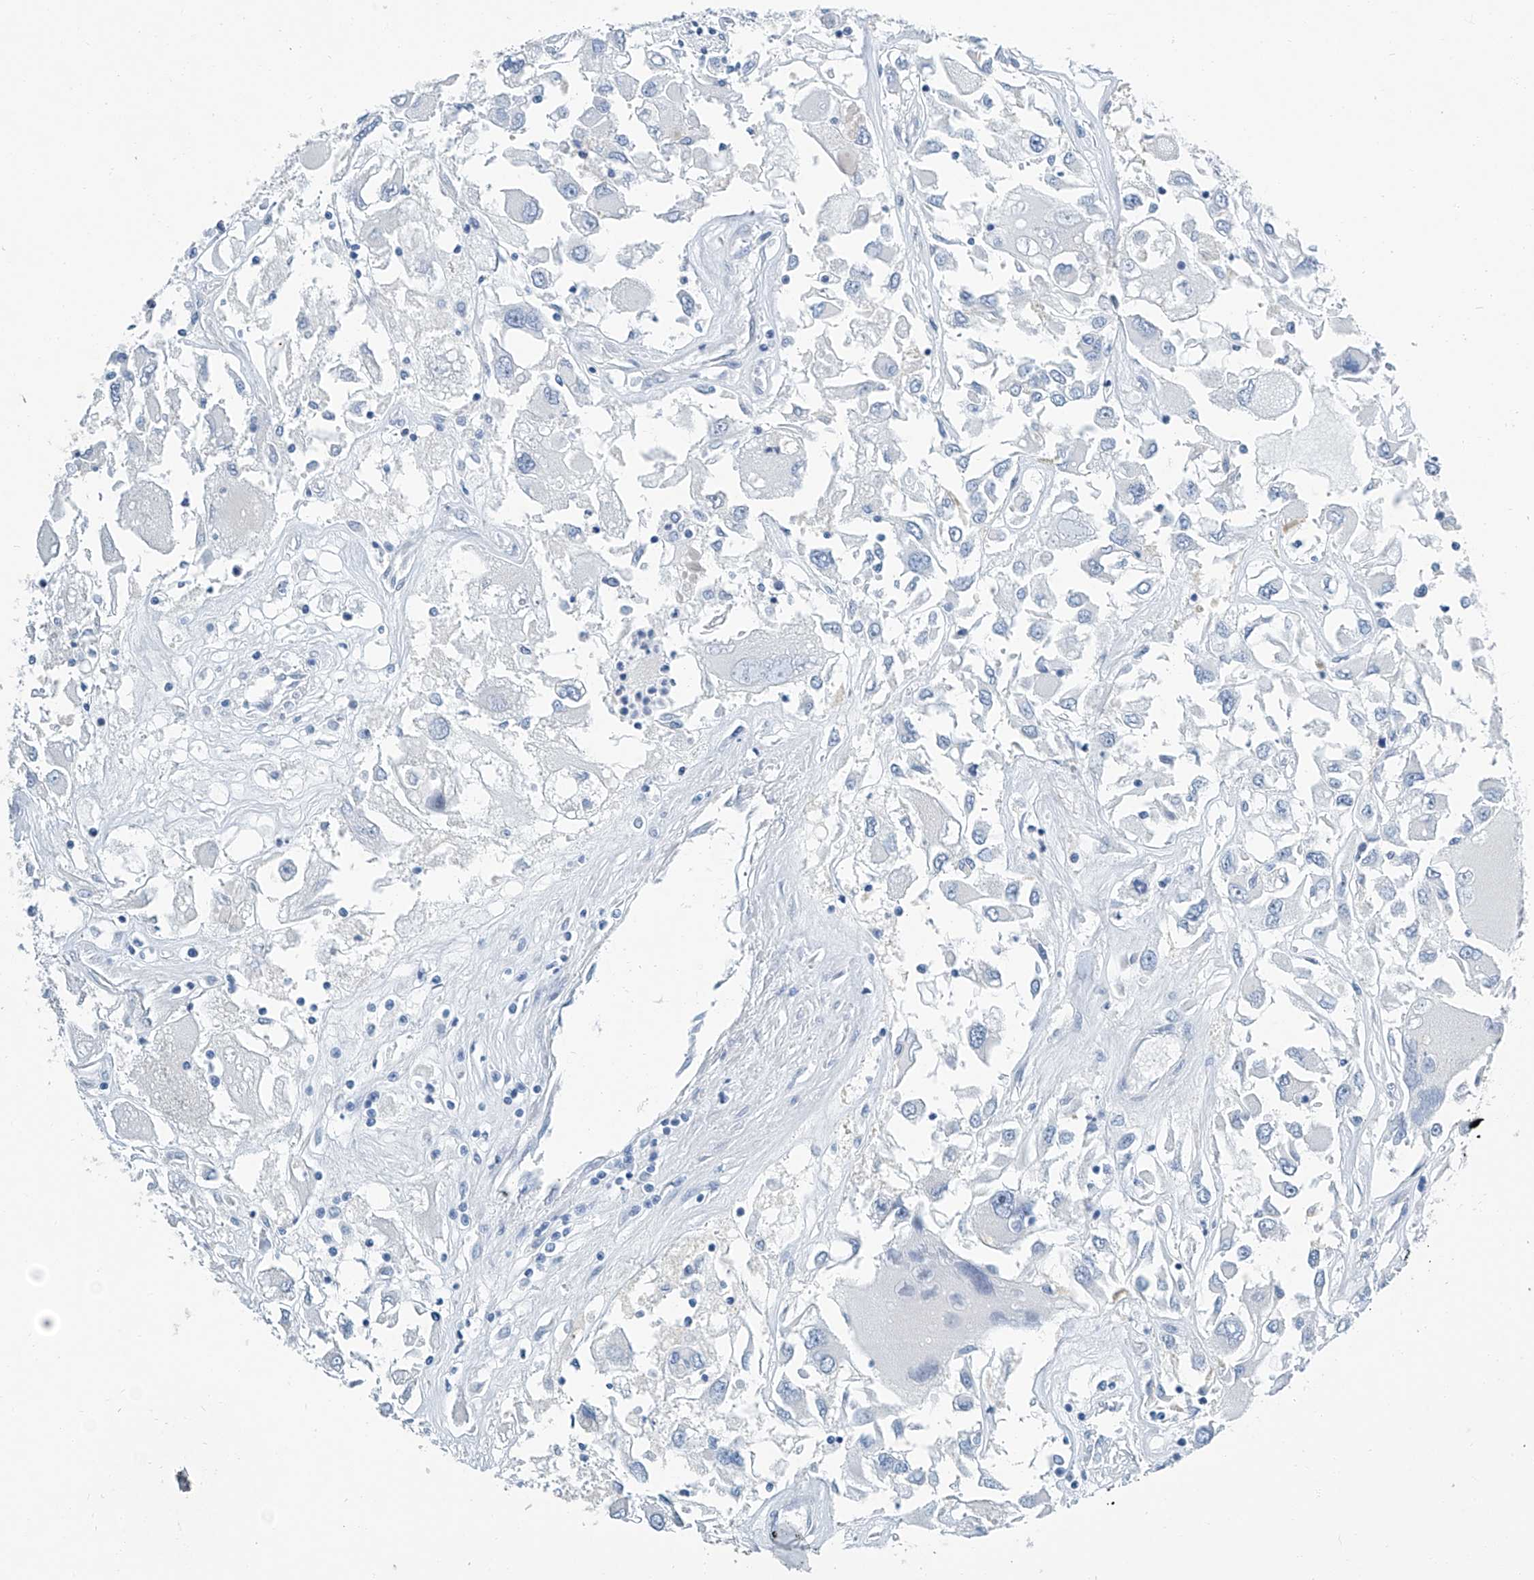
{"staining": {"intensity": "negative", "quantity": "none", "location": "none"}, "tissue": "renal cancer", "cell_type": "Tumor cells", "image_type": "cancer", "snomed": [{"axis": "morphology", "description": "Adenocarcinoma, NOS"}, {"axis": "topography", "description": "Kidney"}], "caption": "This image is of renal cancer stained with immunohistochemistry to label a protein in brown with the nuclei are counter-stained blue. There is no expression in tumor cells.", "gene": "CYP2A7", "patient": {"sex": "female", "age": 52}}